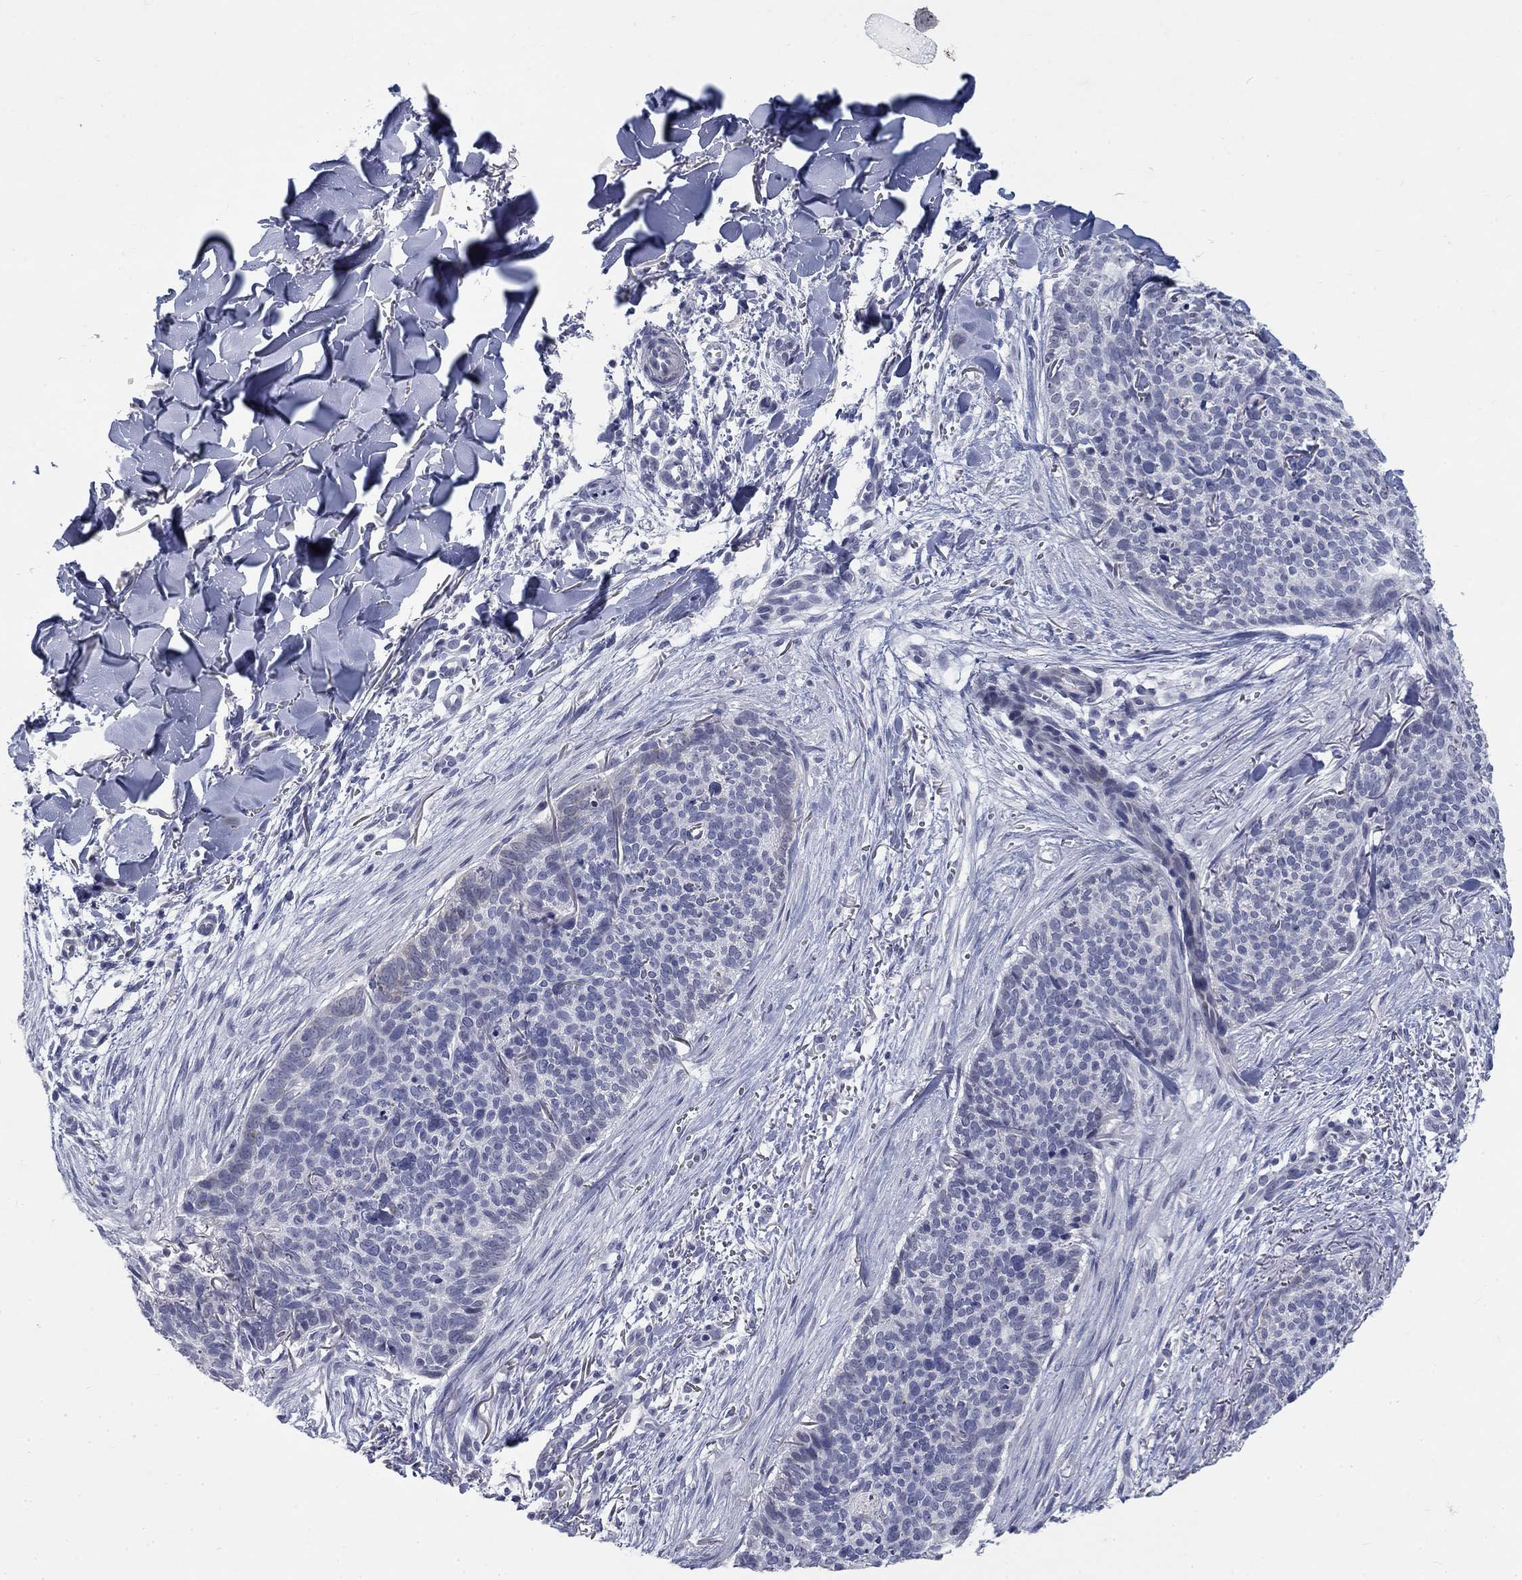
{"staining": {"intensity": "negative", "quantity": "none", "location": "none"}, "tissue": "skin cancer", "cell_type": "Tumor cells", "image_type": "cancer", "snomed": [{"axis": "morphology", "description": "Basal cell carcinoma"}, {"axis": "topography", "description": "Skin"}], "caption": "Tumor cells are negative for brown protein staining in skin cancer.", "gene": "ELAVL4", "patient": {"sex": "male", "age": 64}}